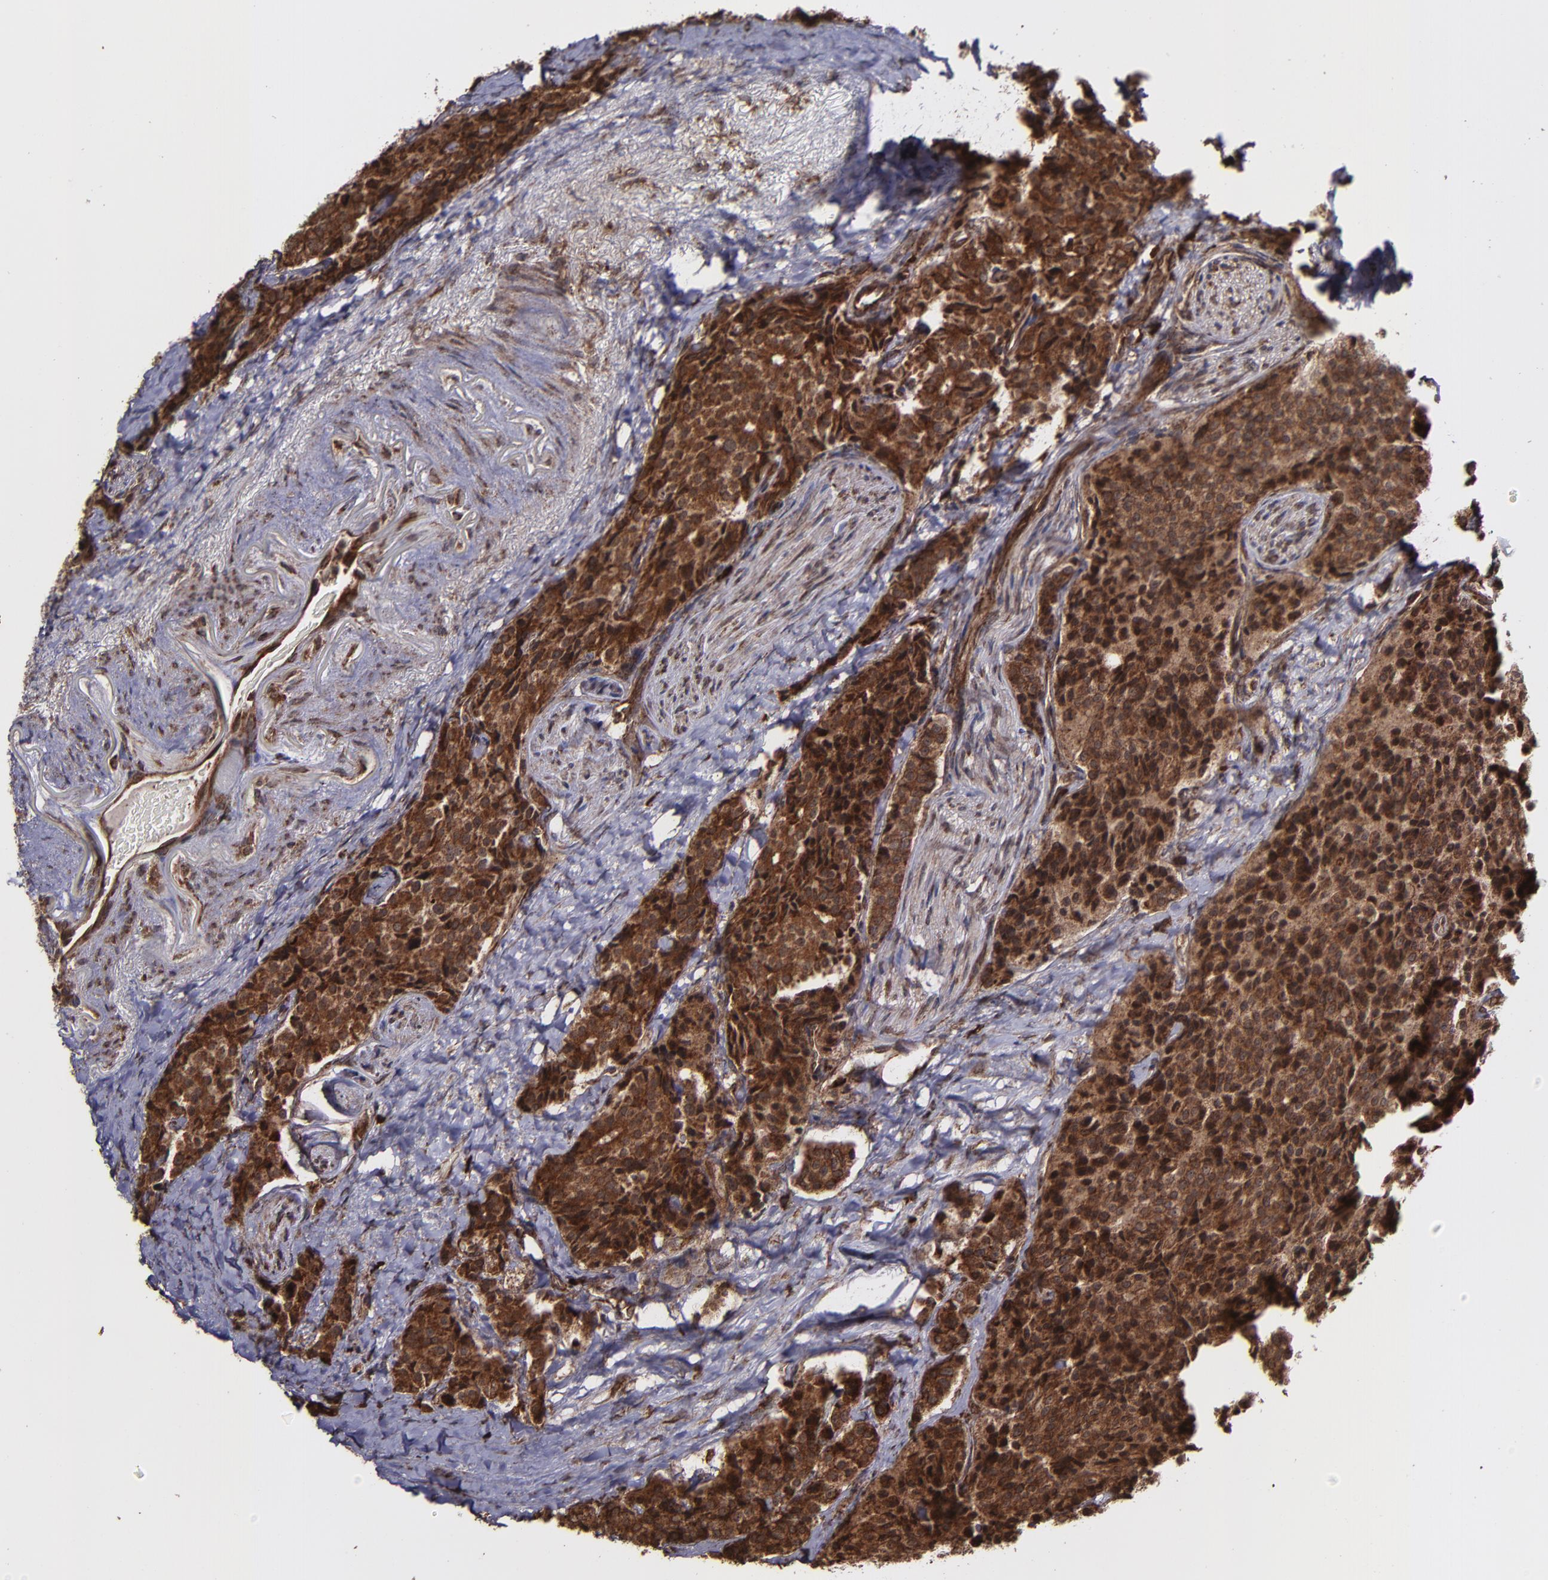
{"staining": {"intensity": "strong", "quantity": ">75%", "location": "cytoplasmic/membranous,nuclear"}, "tissue": "carcinoid", "cell_type": "Tumor cells", "image_type": "cancer", "snomed": [{"axis": "morphology", "description": "Carcinoid, malignant, NOS"}, {"axis": "topography", "description": "Colon"}], "caption": "Brown immunohistochemical staining in human carcinoid demonstrates strong cytoplasmic/membranous and nuclear staining in approximately >75% of tumor cells.", "gene": "EIF4ENIF1", "patient": {"sex": "female", "age": 61}}